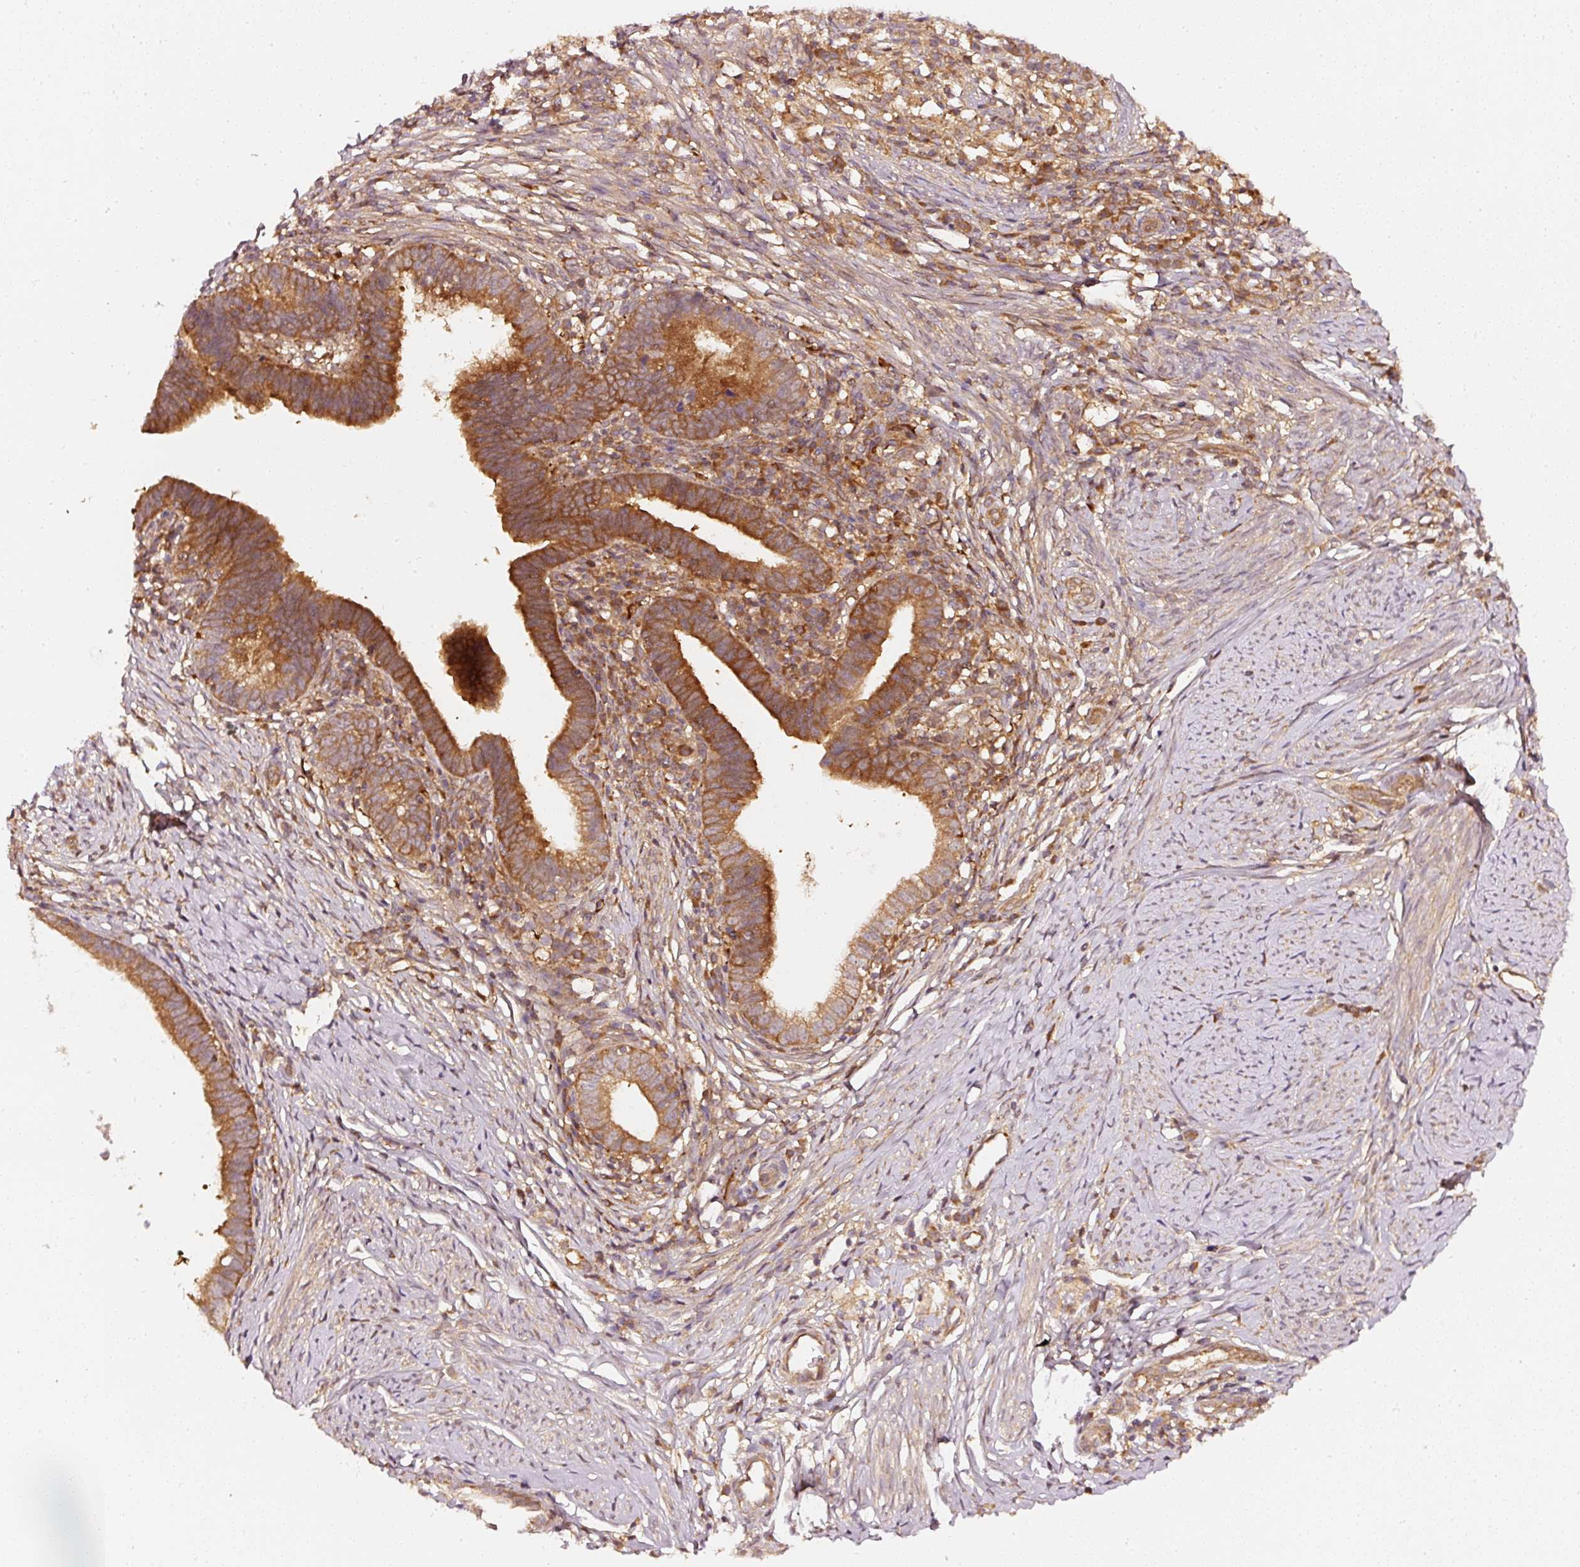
{"staining": {"intensity": "strong", "quantity": ">75%", "location": "cytoplasmic/membranous"}, "tissue": "cervical cancer", "cell_type": "Tumor cells", "image_type": "cancer", "snomed": [{"axis": "morphology", "description": "Adenocarcinoma, NOS"}, {"axis": "topography", "description": "Cervix"}], "caption": "This is an image of immunohistochemistry (IHC) staining of cervical cancer (adenocarcinoma), which shows strong staining in the cytoplasmic/membranous of tumor cells.", "gene": "ASMTL", "patient": {"sex": "female", "age": 36}}